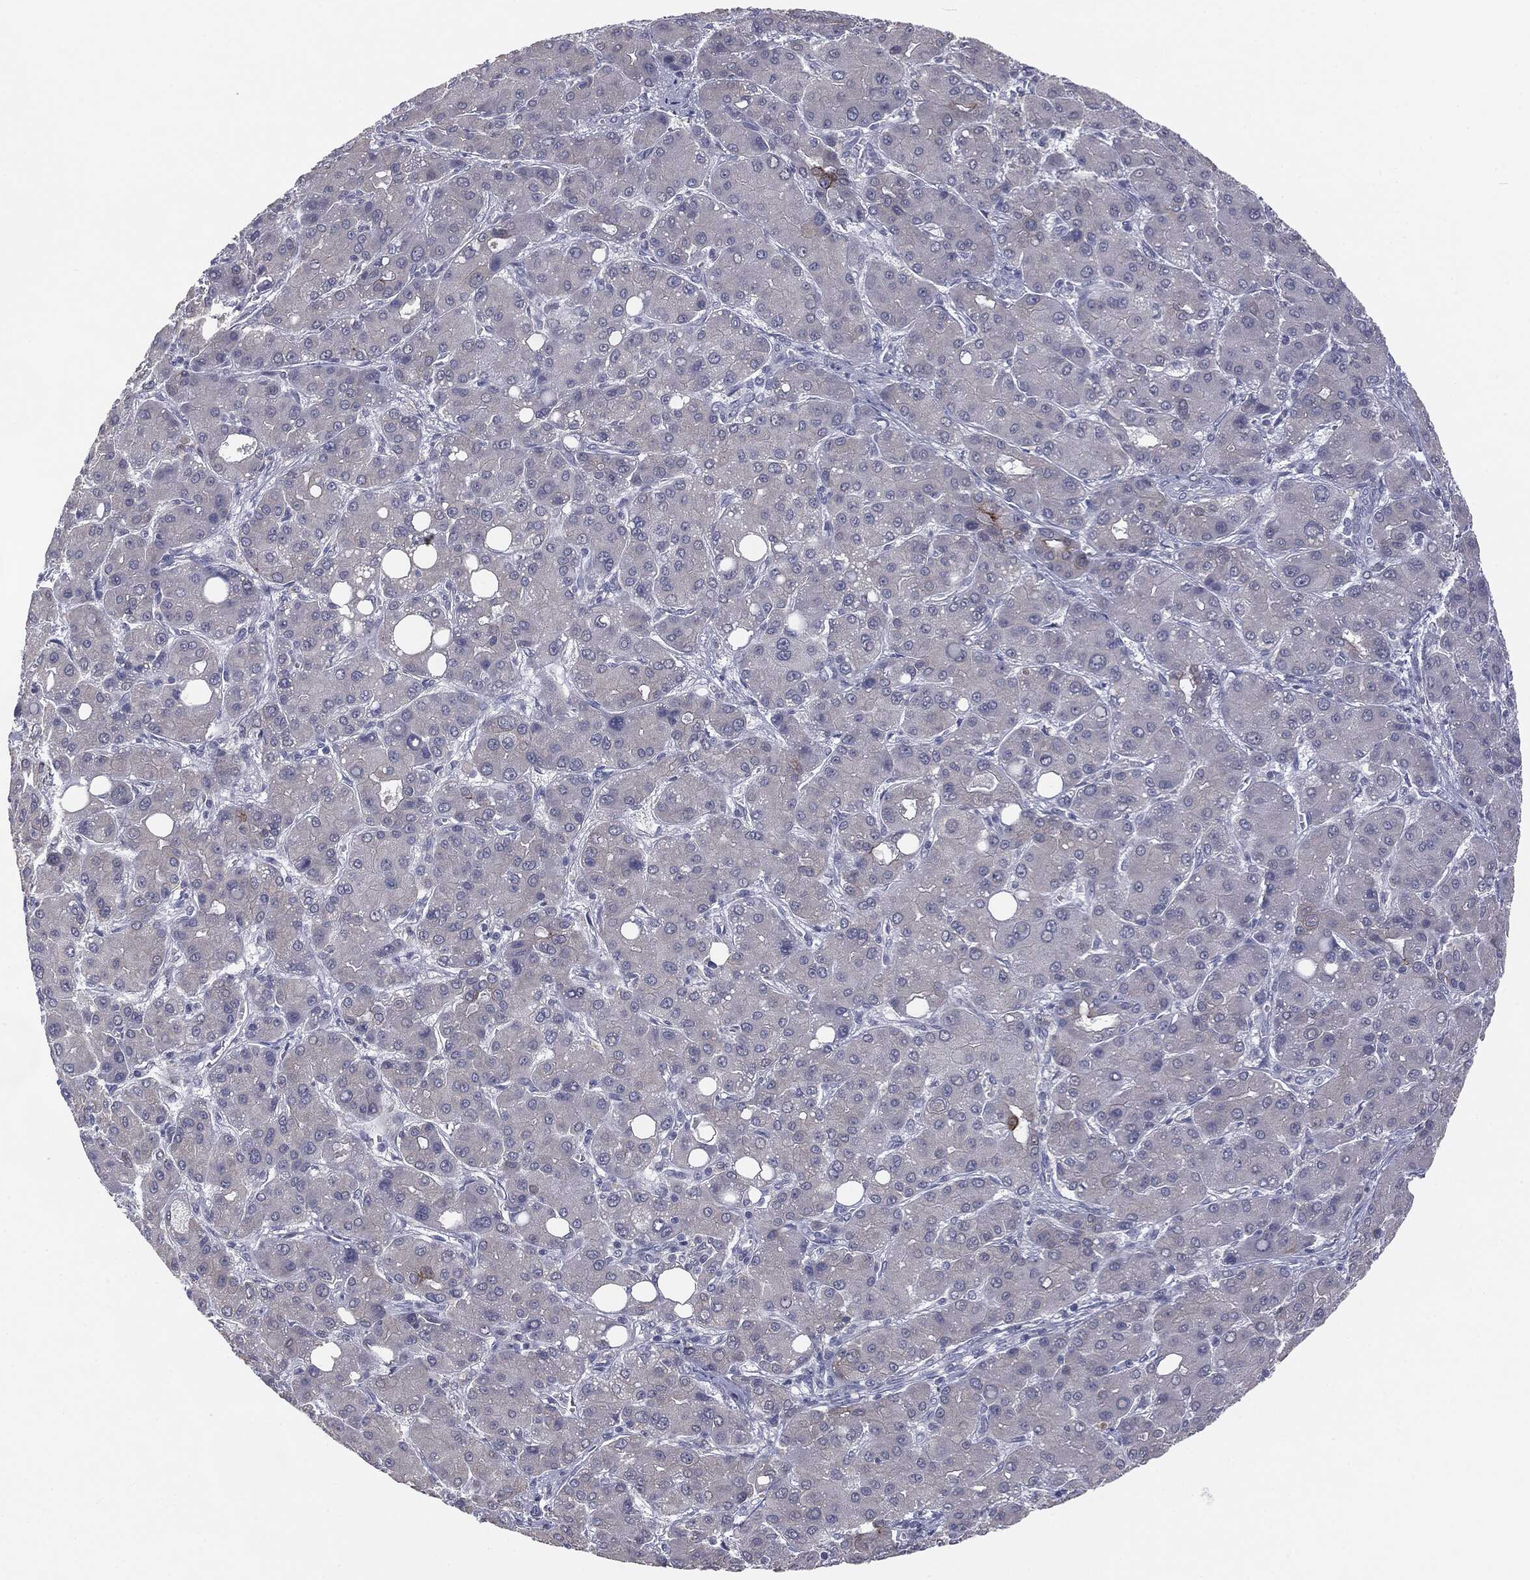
{"staining": {"intensity": "negative", "quantity": "none", "location": "none"}, "tissue": "liver cancer", "cell_type": "Tumor cells", "image_type": "cancer", "snomed": [{"axis": "morphology", "description": "Carcinoma, Hepatocellular, NOS"}, {"axis": "topography", "description": "Liver"}], "caption": "This is an immunohistochemistry image of human liver cancer. There is no expression in tumor cells.", "gene": "MUC1", "patient": {"sex": "male", "age": 55}}